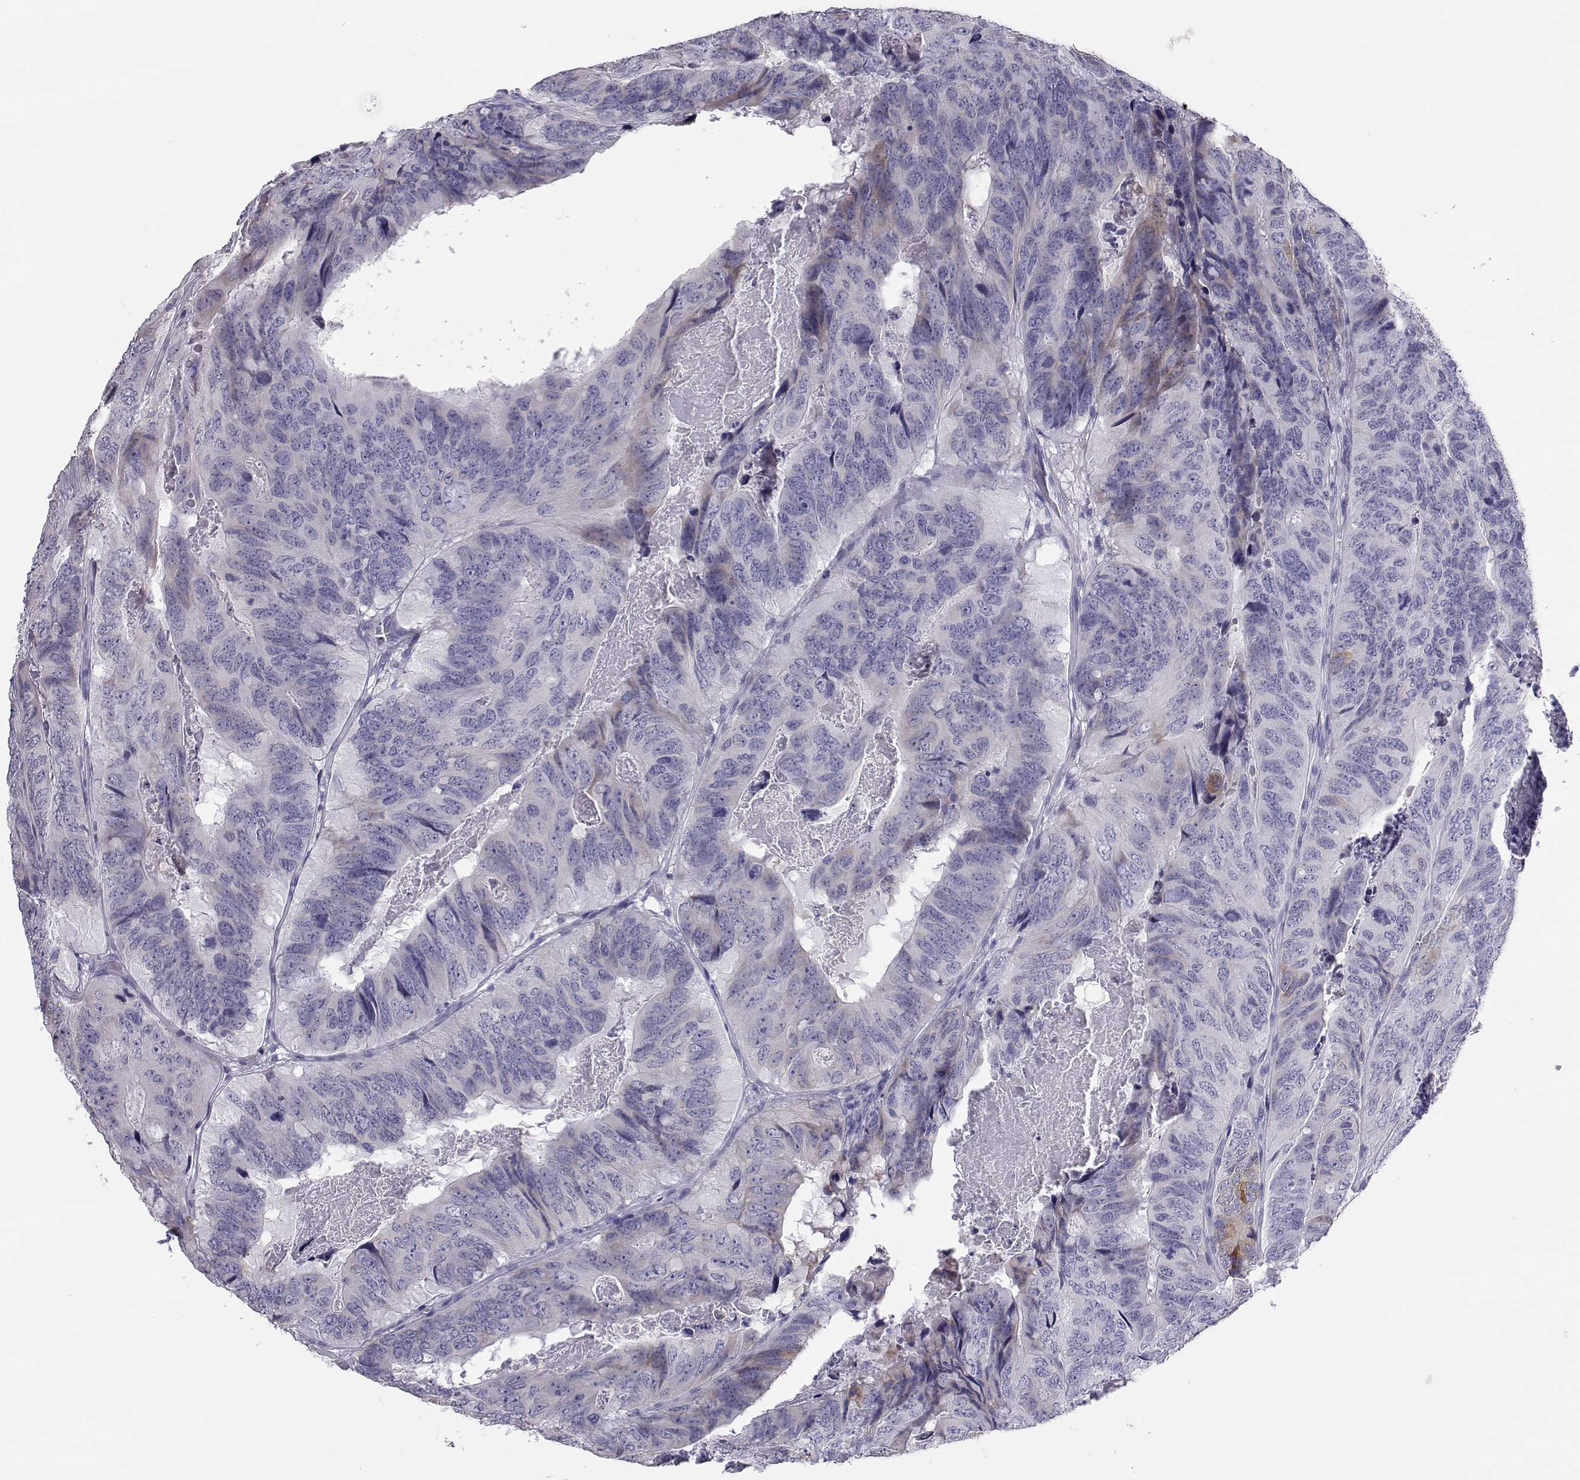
{"staining": {"intensity": "moderate", "quantity": "<25%", "location": "cytoplasmic/membranous"}, "tissue": "colorectal cancer", "cell_type": "Tumor cells", "image_type": "cancer", "snomed": [{"axis": "morphology", "description": "Adenocarcinoma, NOS"}, {"axis": "topography", "description": "Colon"}], "caption": "IHC (DAB) staining of human adenocarcinoma (colorectal) displays moderate cytoplasmic/membranous protein expression in approximately <25% of tumor cells.", "gene": "RNASE12", "patient": {"sex": "male", "age": 79}}